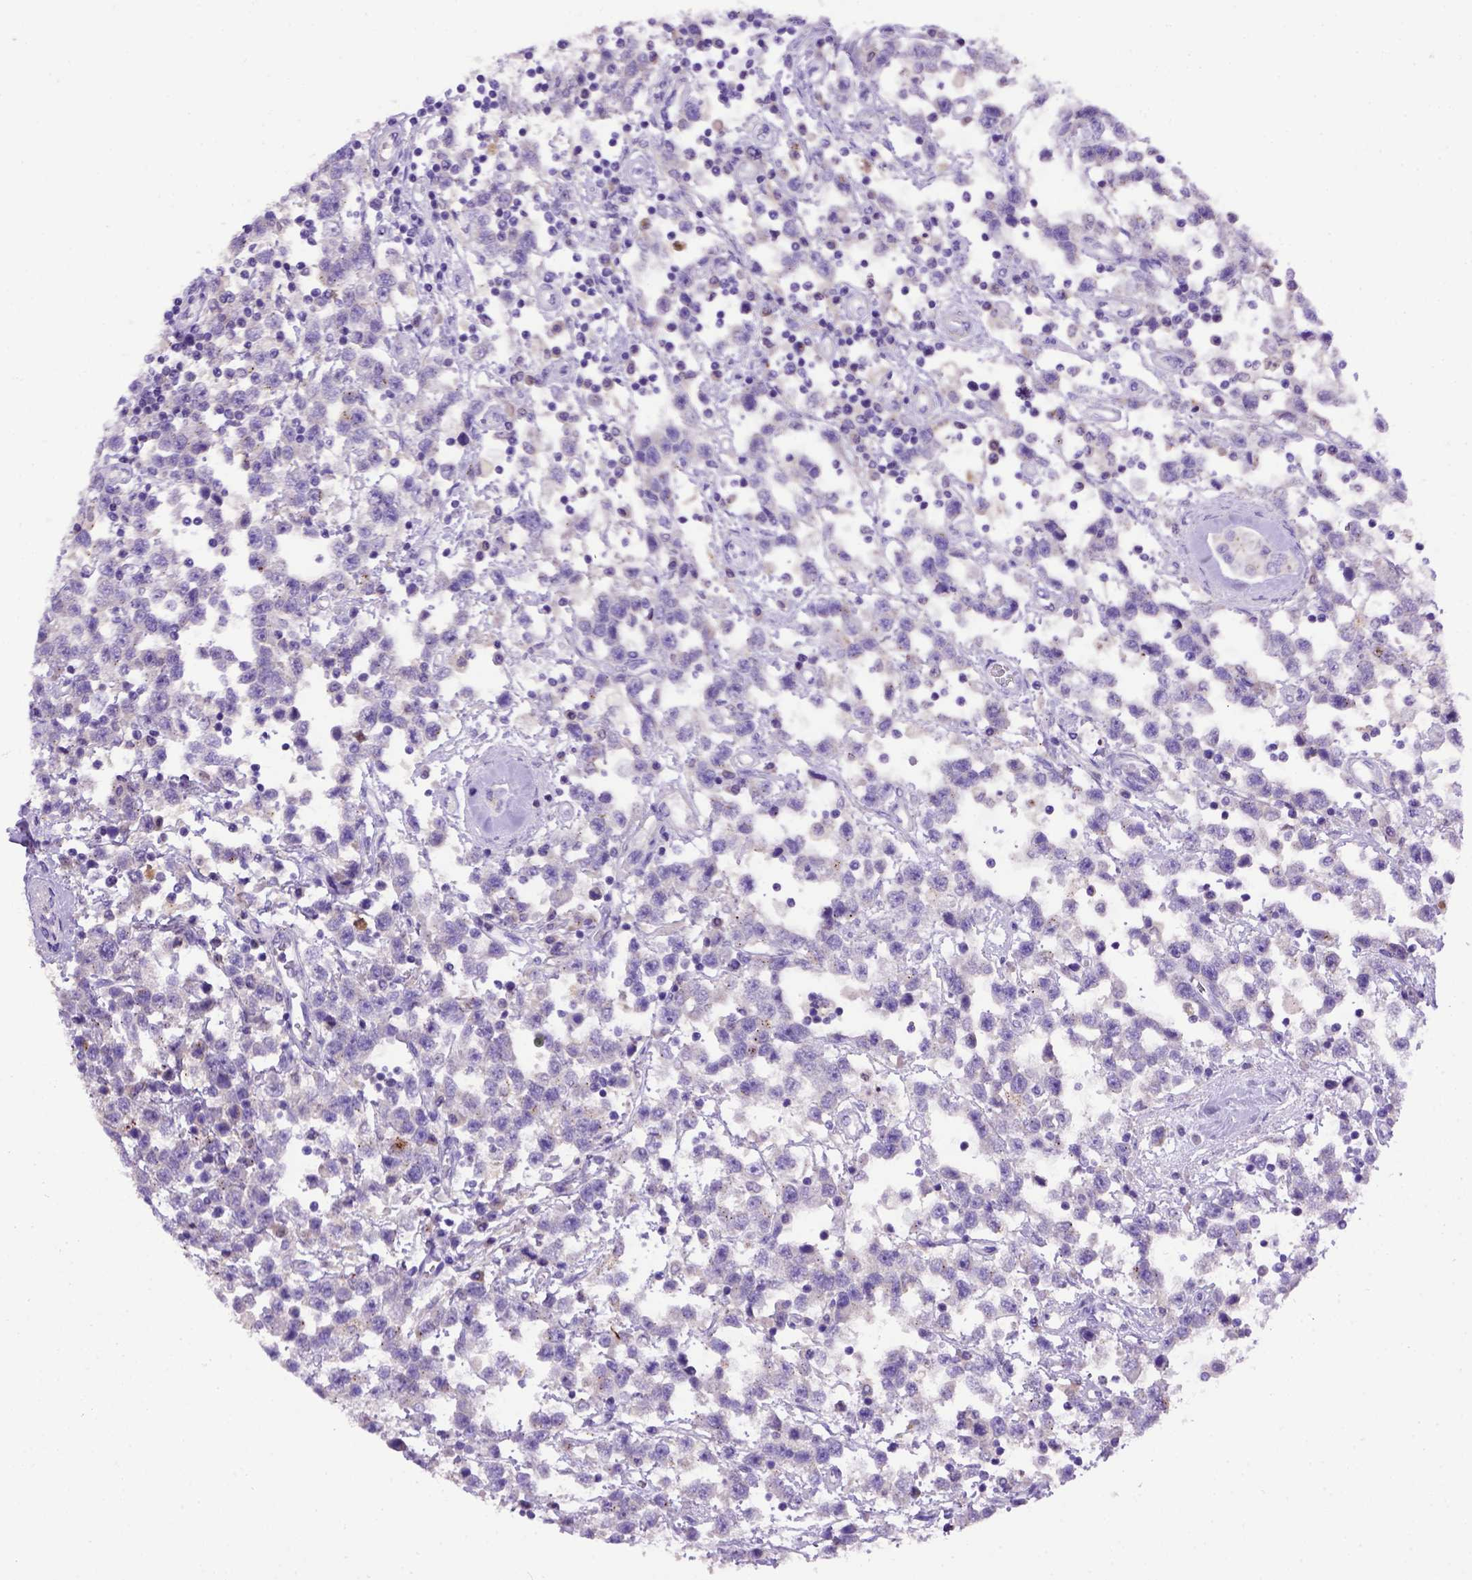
{"staining": {"intensity": "negative", "quantity": "none", "location": "none"}, "tissue": "testis cancer", "cell_type": "Tumor cells", "image_type": "cancer", "snomed": [{"axis": "morphology", "description": "Seminoma, NOS"}, {"axis": "topography", "description": "Testis"}], "caption": "IHC of human testis seminoma displays no positivity in tumor cells.", "gene": "ADAM12", "patient": {"sex": "male", "age": 34}}